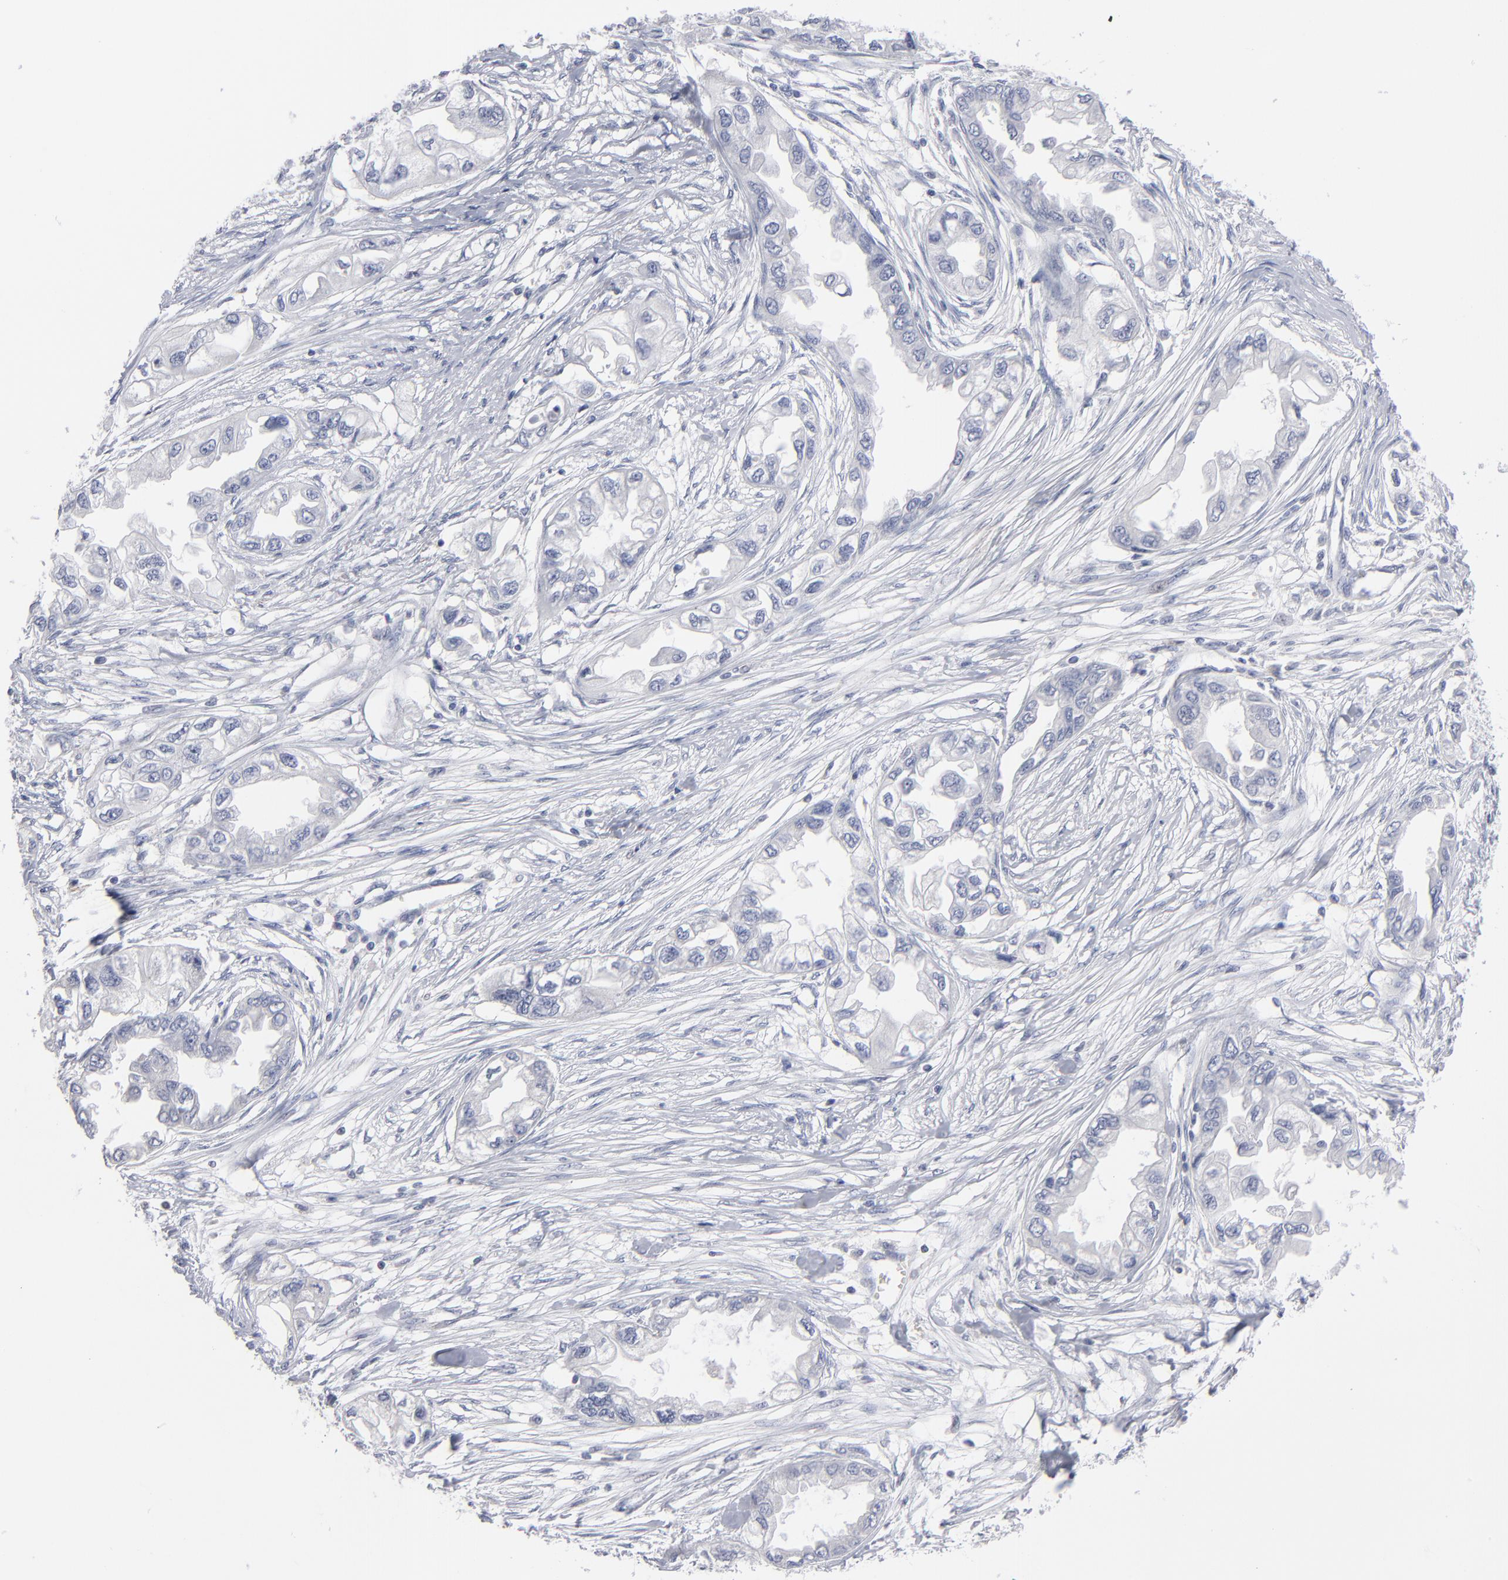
{"staining": {"intensity": "negative", "quantity": "none", "location": "none"}, "tissue": "endometrial cancer", "cell_type": "Tumor cells", "image_type": "cancer", "snomed": [{"axis": "morphology", "description": "Adenocarcinoma, NOS"}, {"axis": "topography", "description": "Endometrium"}], "caption": "Immunohistochemical staining of human endometrial cancer reveals no significant staining in tumor cells. Brightfield microscopy of immunohistochemistry (IHC) stained with DAB (brown) and hematoxylin (blue), captured at high magnification.", "gene": "RPH3A", "patient": {"sex": "female", "age": 67}}